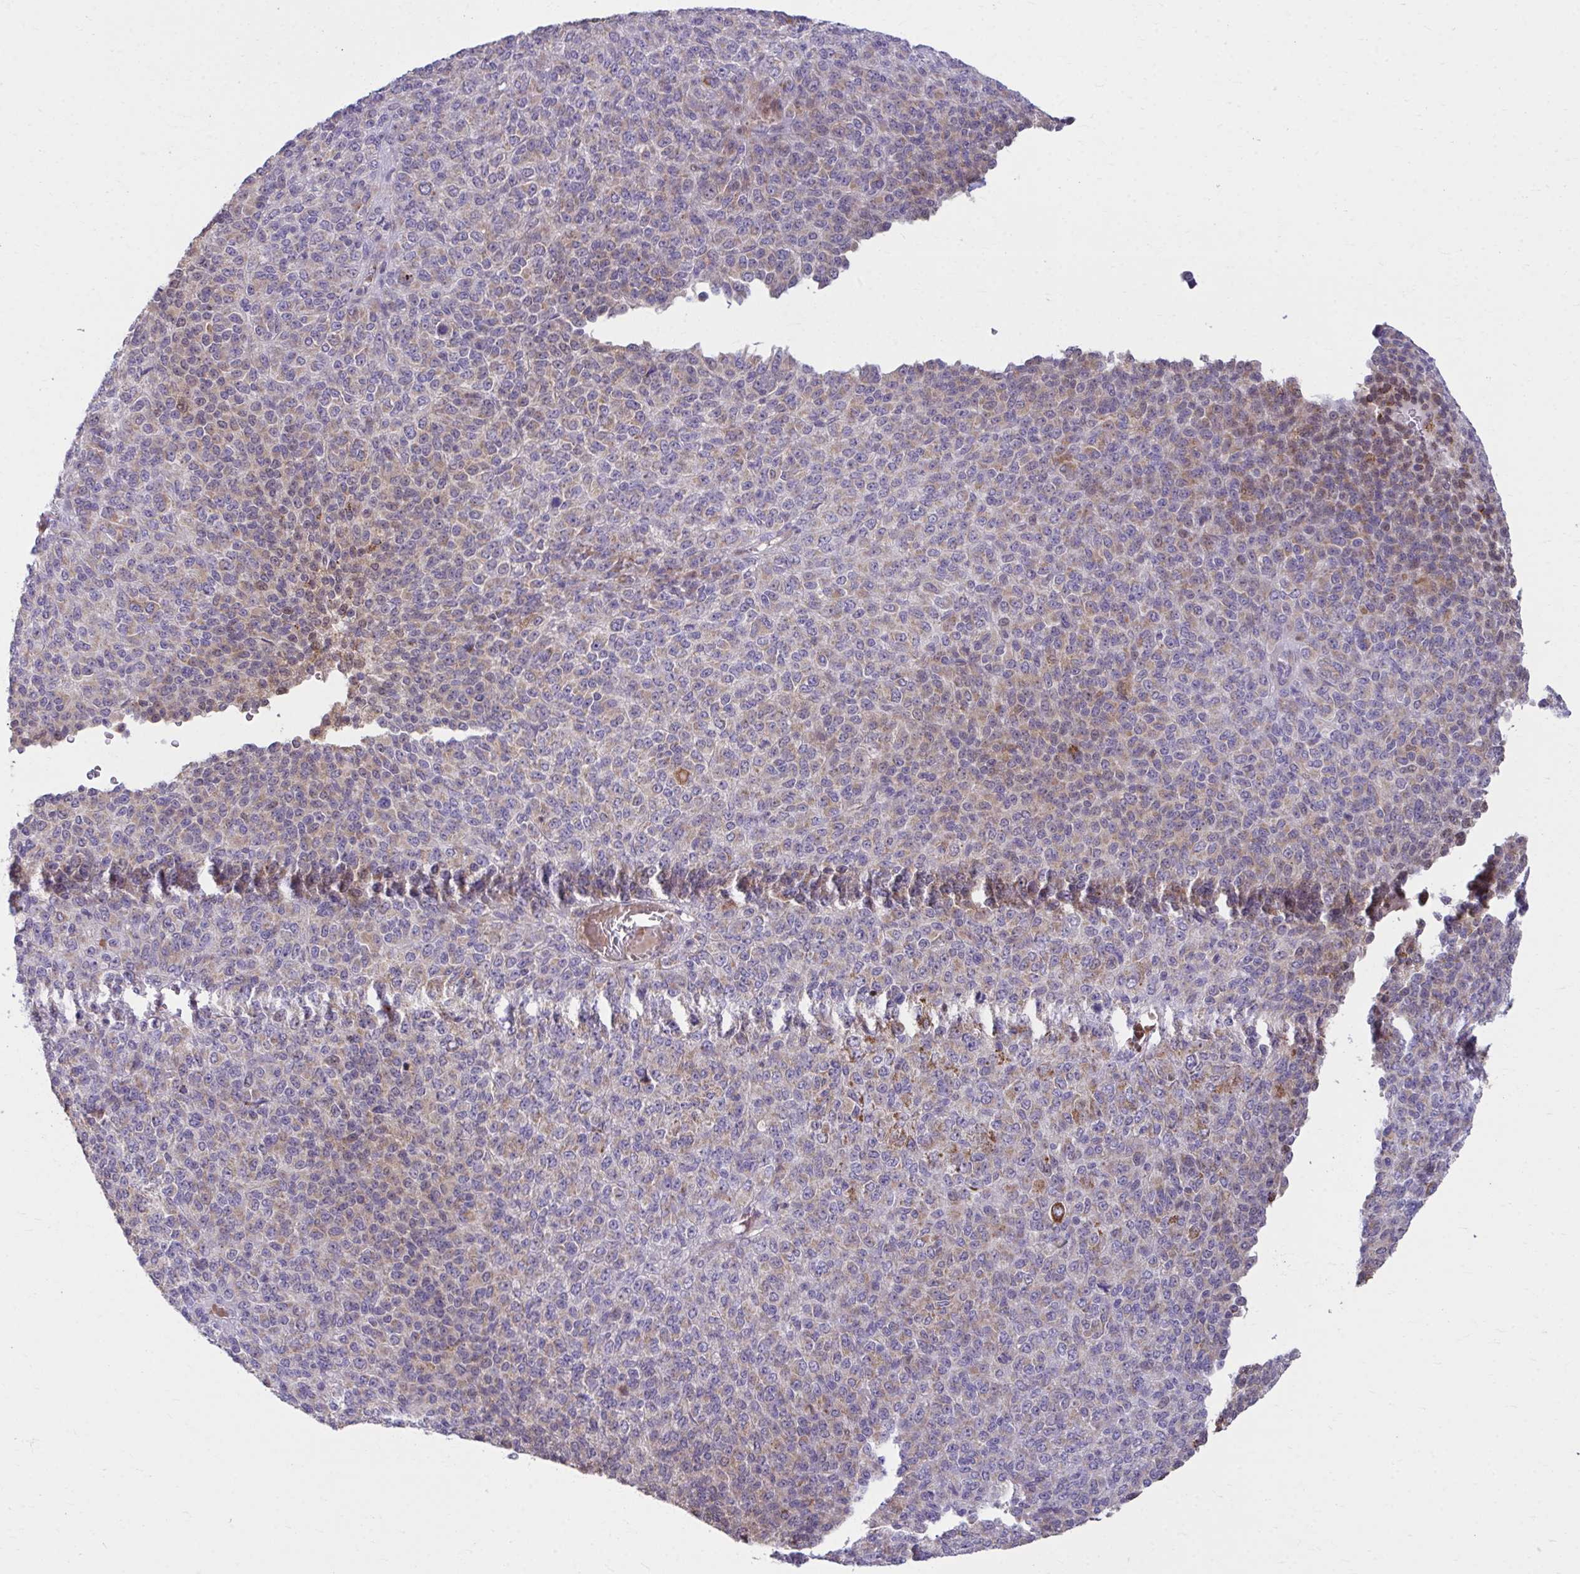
{"staining": {"intensity": "negative", "quantity": "none", "location": "none"}, "tissue": "melanoma", "cell_type": "Tumor cells", "image_type": "cancer", "snomed": [{"axis": "morphology", "description": "Malignant melanoma, Metastatic site"}, {"axis": "topography", "description": "Brain"}], "caption": "Immunohistochemistry (IHC) image of human melanoma stained for a protein (brown), which exhibits no positivity in tumor cells.", "gene": "C16orf54", "patient": {"sex": "female", "age": 56}}